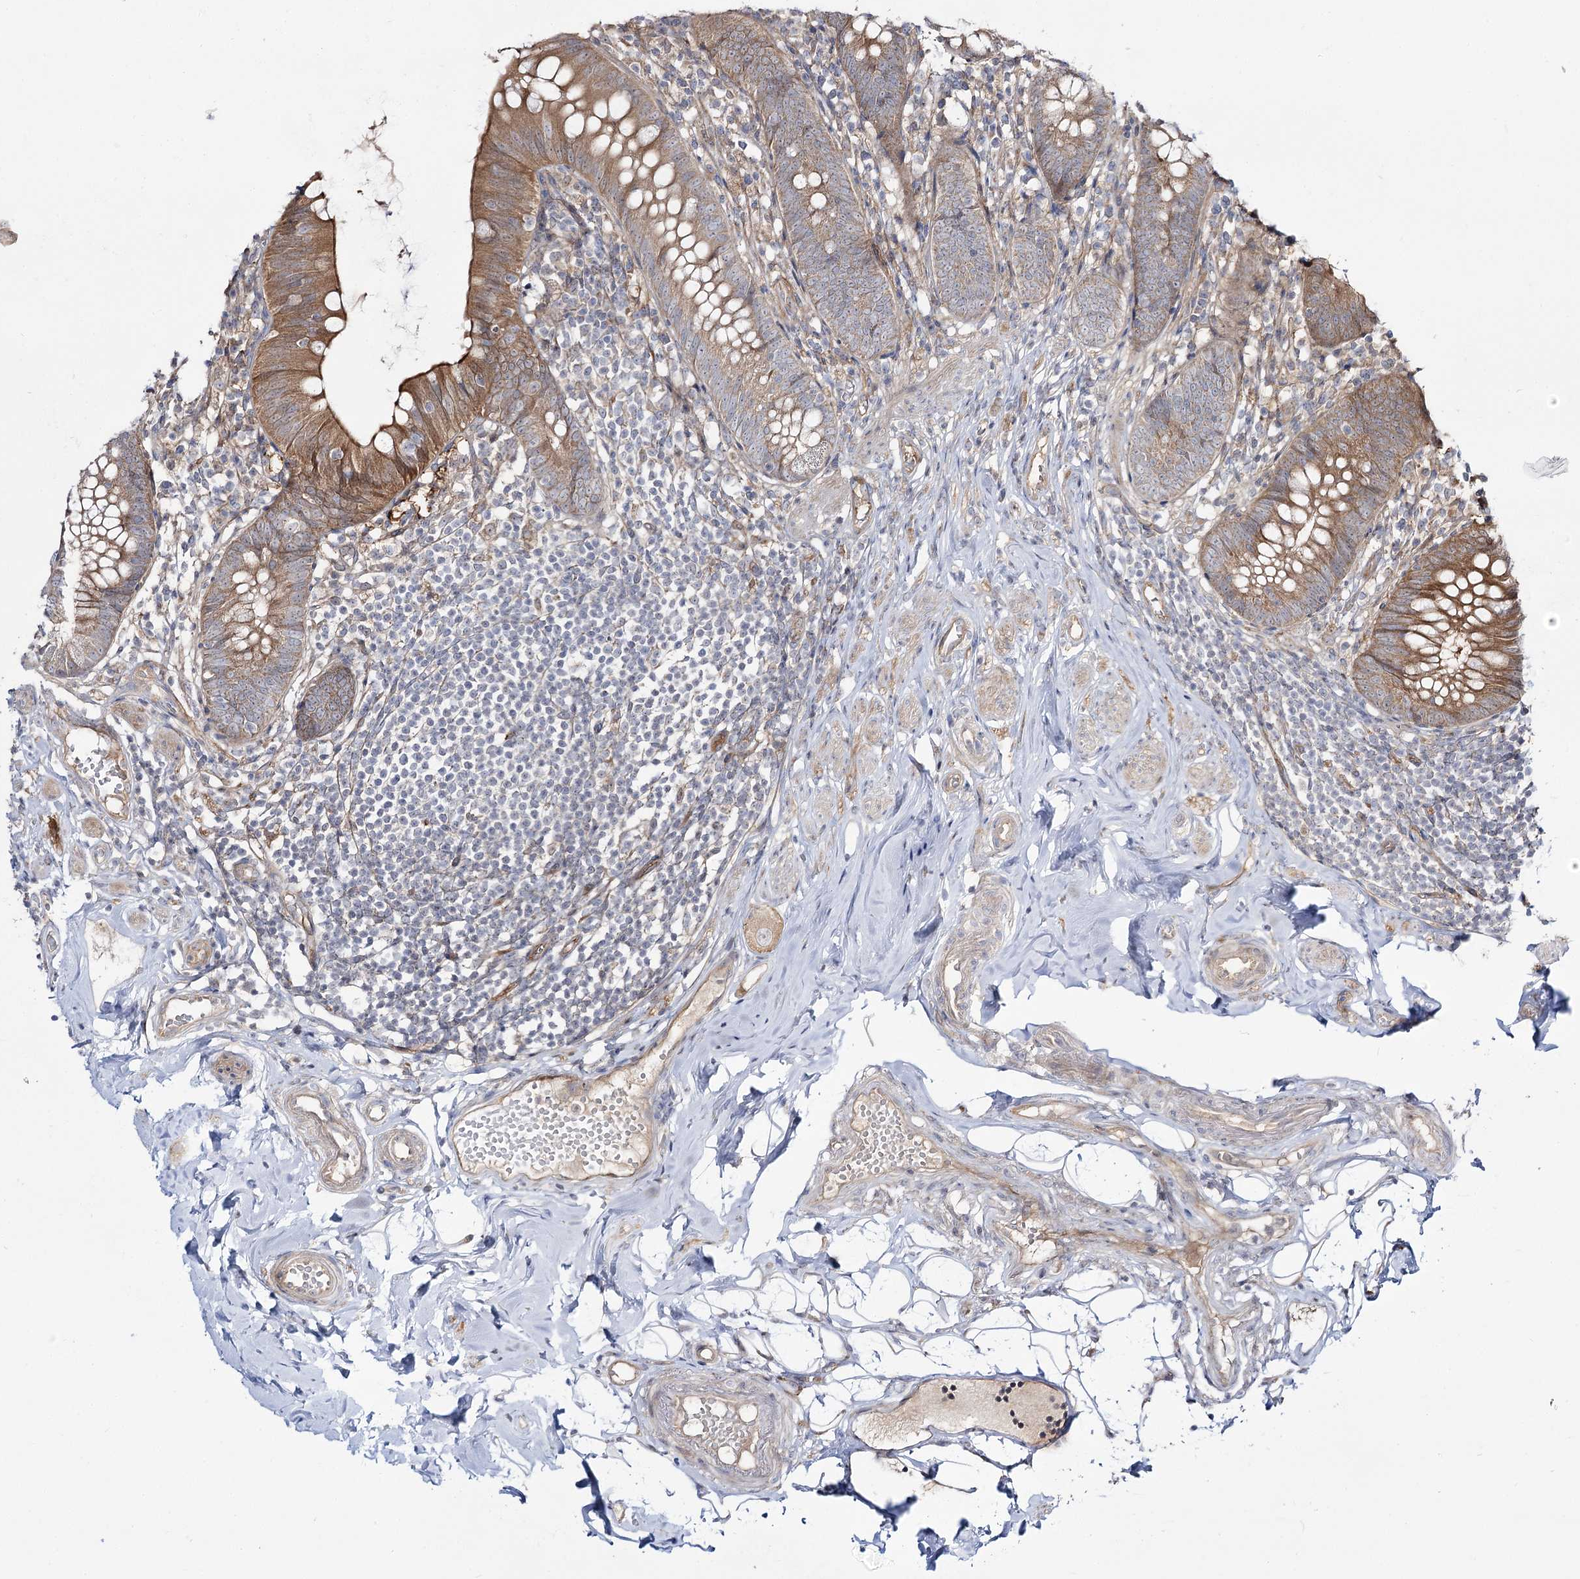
{"staining": {"intensity": "moderate", "quantity": ">75%", "location": "cytoplasmic/membranous"}, "tissue": "appendix", "cell_type": "Glandular cells", "image_type": "normal", "snomed": [{"axis": "morphology", "description": "Normal tissue, NOS"}, {"axis": "topography", "description": "Appendix"}], "caption": "Immunohistochemistry of benign human appendix demonstrates medium levels of moderate cytoplasmic/membranous positivity in approximately >75% of glandular cells.", "gene": "C11orf80", "patient": {"sex": "female", "age": 62}}